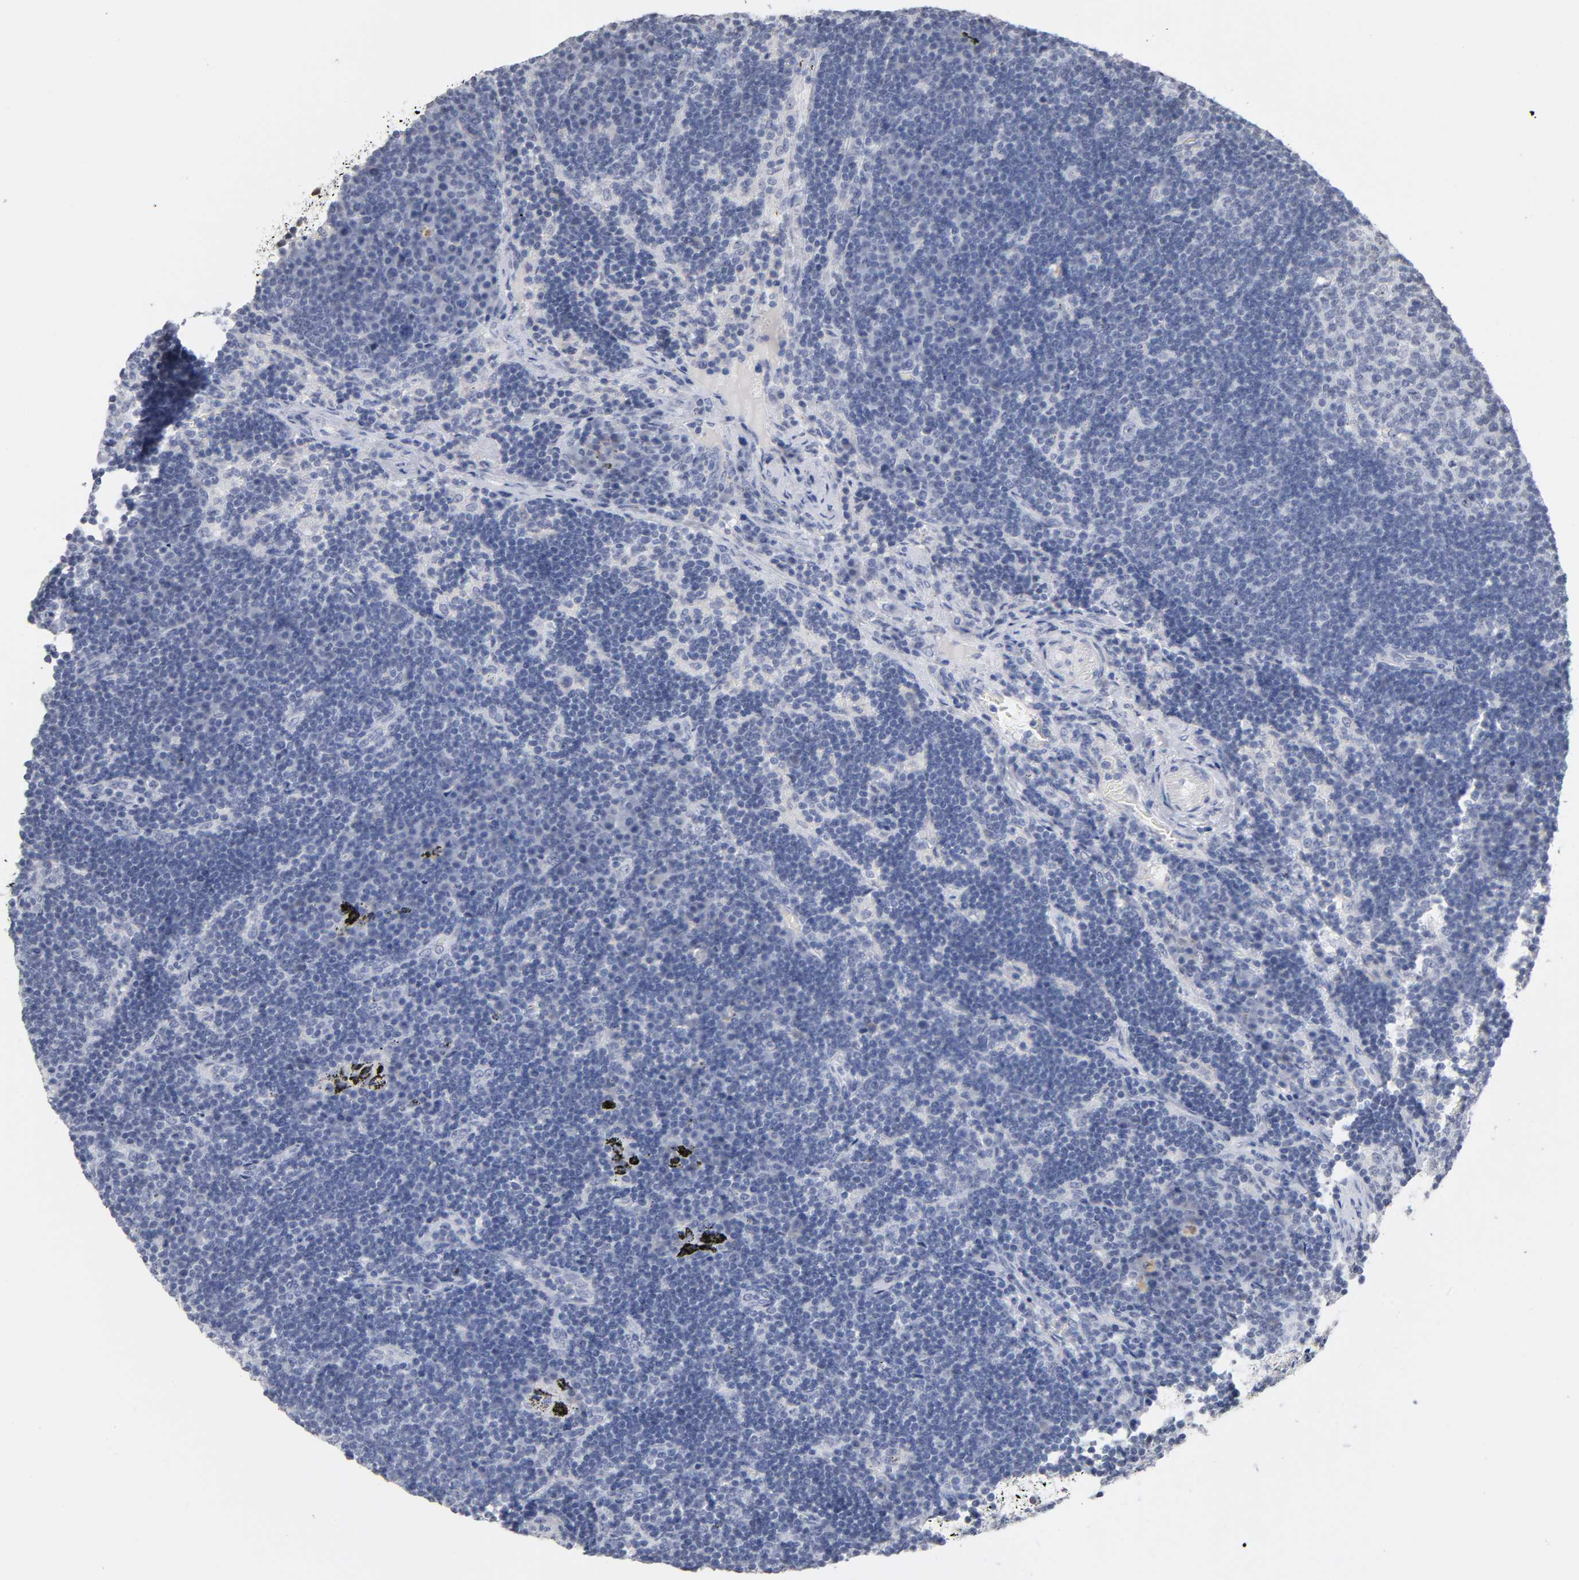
{"staining": {"intensity": "negative", "quantity": "none", "location": "none"}, "tissue": "lymph node", "cell_type": "Germinal center cells", "image_type": "normal", "snomed": [{"axis": "morphology", "description": "Normal tissue, NOS"}, {"axis": "morphology", "description": "Squamous cell carcinoma, metastatic, NOS"}, {"axis": "topography", "description": "Lymph node"}], "caption": "Histopathology image shows no protein staining in germinal center cells of benign lymph node. The staining was performed using DAB to visualize the protein expression in brown, while the nuclei were stained in blue with hematoxylin (Magnification: 20x).", "gene": "CRABP2", "patient": {"sex": "female", "age": 53}}